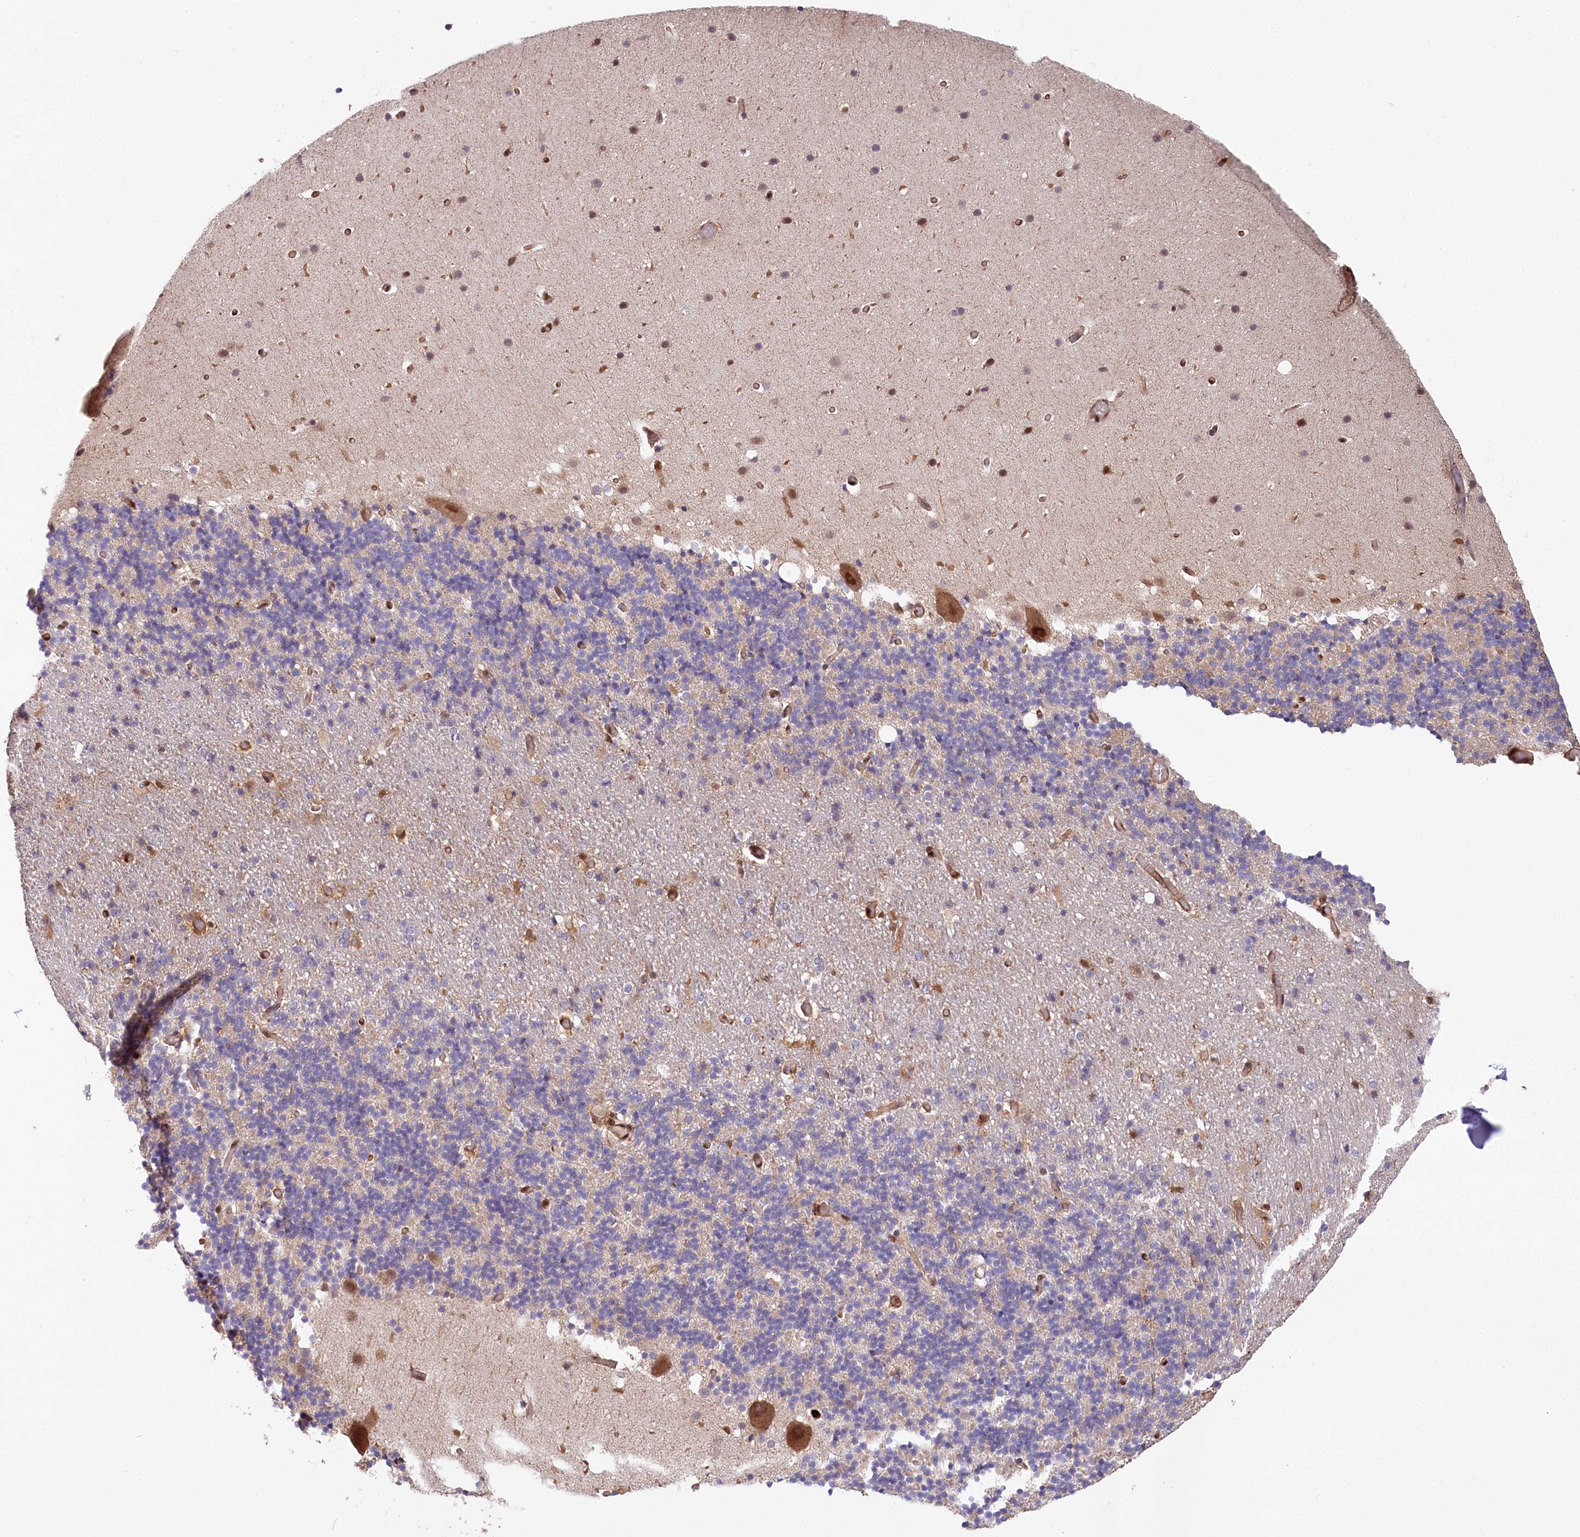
{"staining": {"intensity": "negative", "quantity": "none", "location": "none"}, "tissue": "cerebellum", "cell_type": "Cells in granular layer", "image_type": "normal", "snomed": [{"axis": "morphology", "description": "Normal tissue, NOS"}, {"axis": "topography", "description": "Cerebellum"}], "caption": "An immunohistochemistry photomicrograph of benign cerebellum is shown. There is no staining in cells in granular layer of cerebellum.", "gene": "LSG1", "patient": {"sex": "male", "age": 57}}